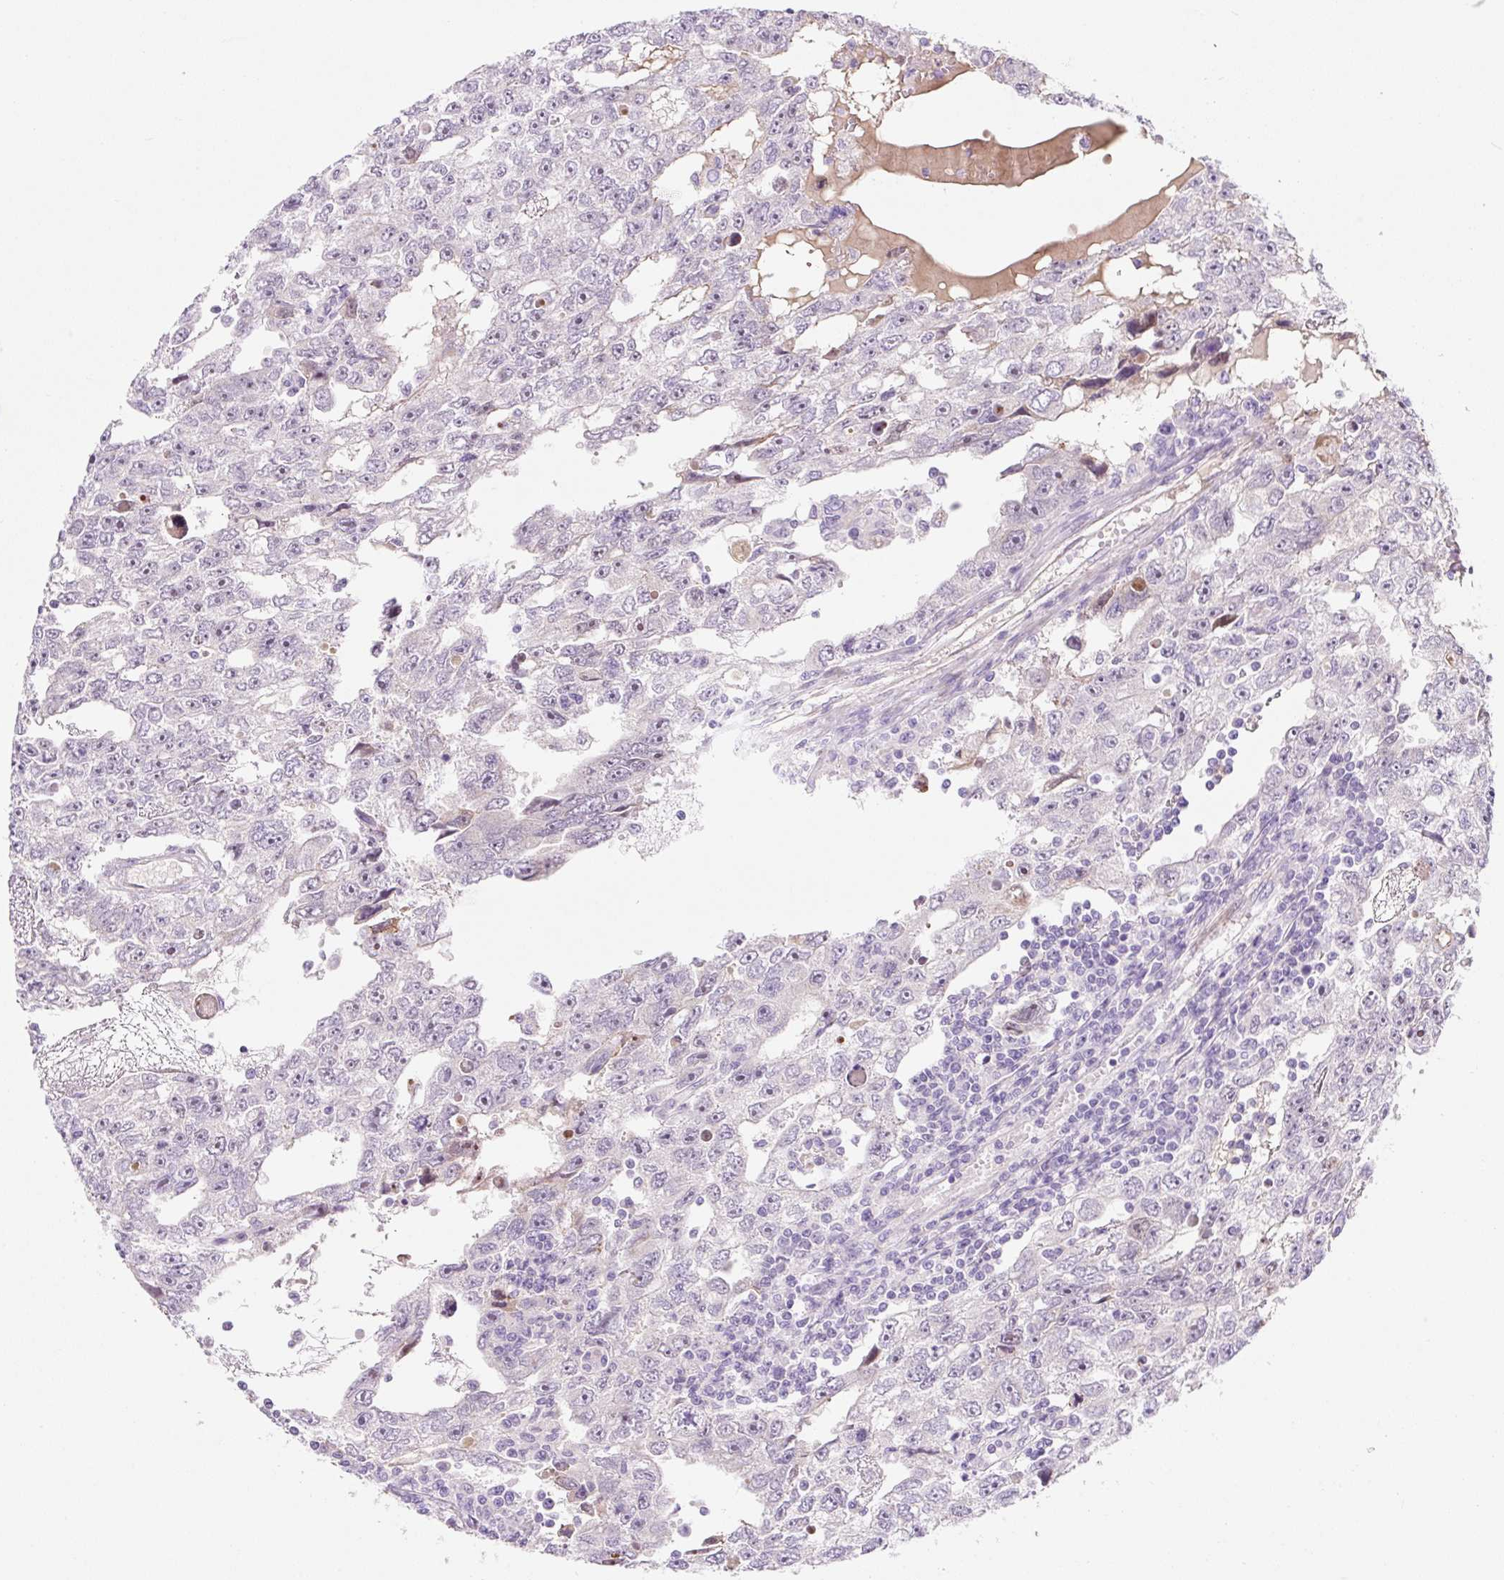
{"staining": {"intensity": "negative", "quantity": "none", "location": "none"}, "tissue": "testis cancer", "cell_type": "Tumor cells", "image_type": "cancer", "snomed": [{"axis": "morphology", "description": "Carcinoma, Embryonal, NOS"}, {"axis": "topography", "description": "Testis"}], "caption": "Immunohistochemistry of embryonal carcinoma (testis) demonstrates no positivity in tumor cells.", "gene": "ZNF121", "patient": {"sex": "male", "age": 20}}